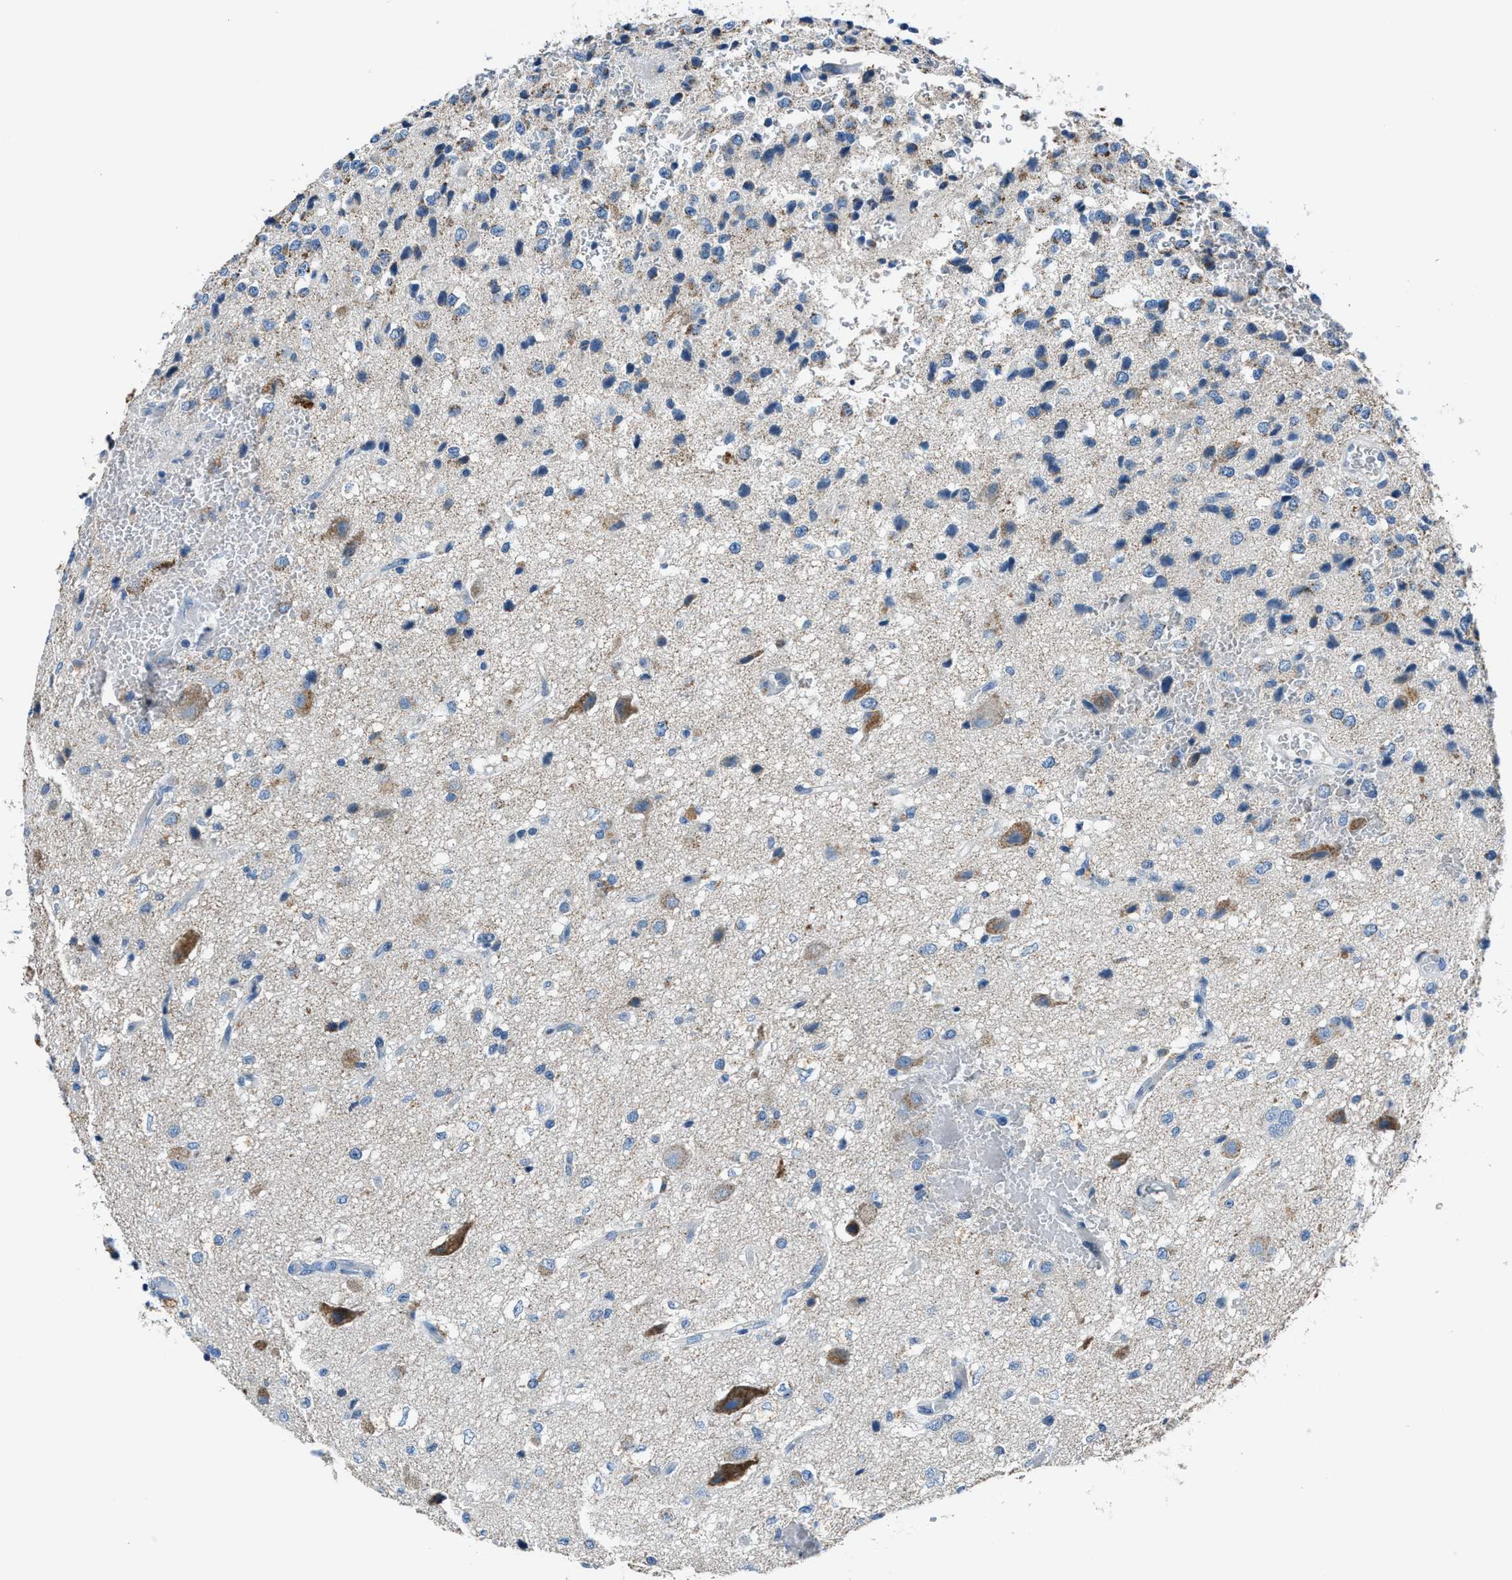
{"staining": {"intensity": "weak", "quantity": "<25%", "location": "cytoplasmic/membranous"}, "tissue": "glioma", "cell_type": "Tumor cells", "image_type": "cancer", "snomed": [{"axis": "morphology", "description": "Glioma, malignant, High grade"}, {"axis": "topography", "description": "pancreas cauda"}], "caption": "Immunohistochemistry image of high-grade glioma (malignant) stained for a protein (brown), which displays no staining in tumor cells. The staining is performed using DAB (3,3'-diaminobenzidine) brown chromogen with nuclei counter-stained in using hematoxylin.", "gene": "ADAM2", "patient": {"sex": "male", "age": 60}}